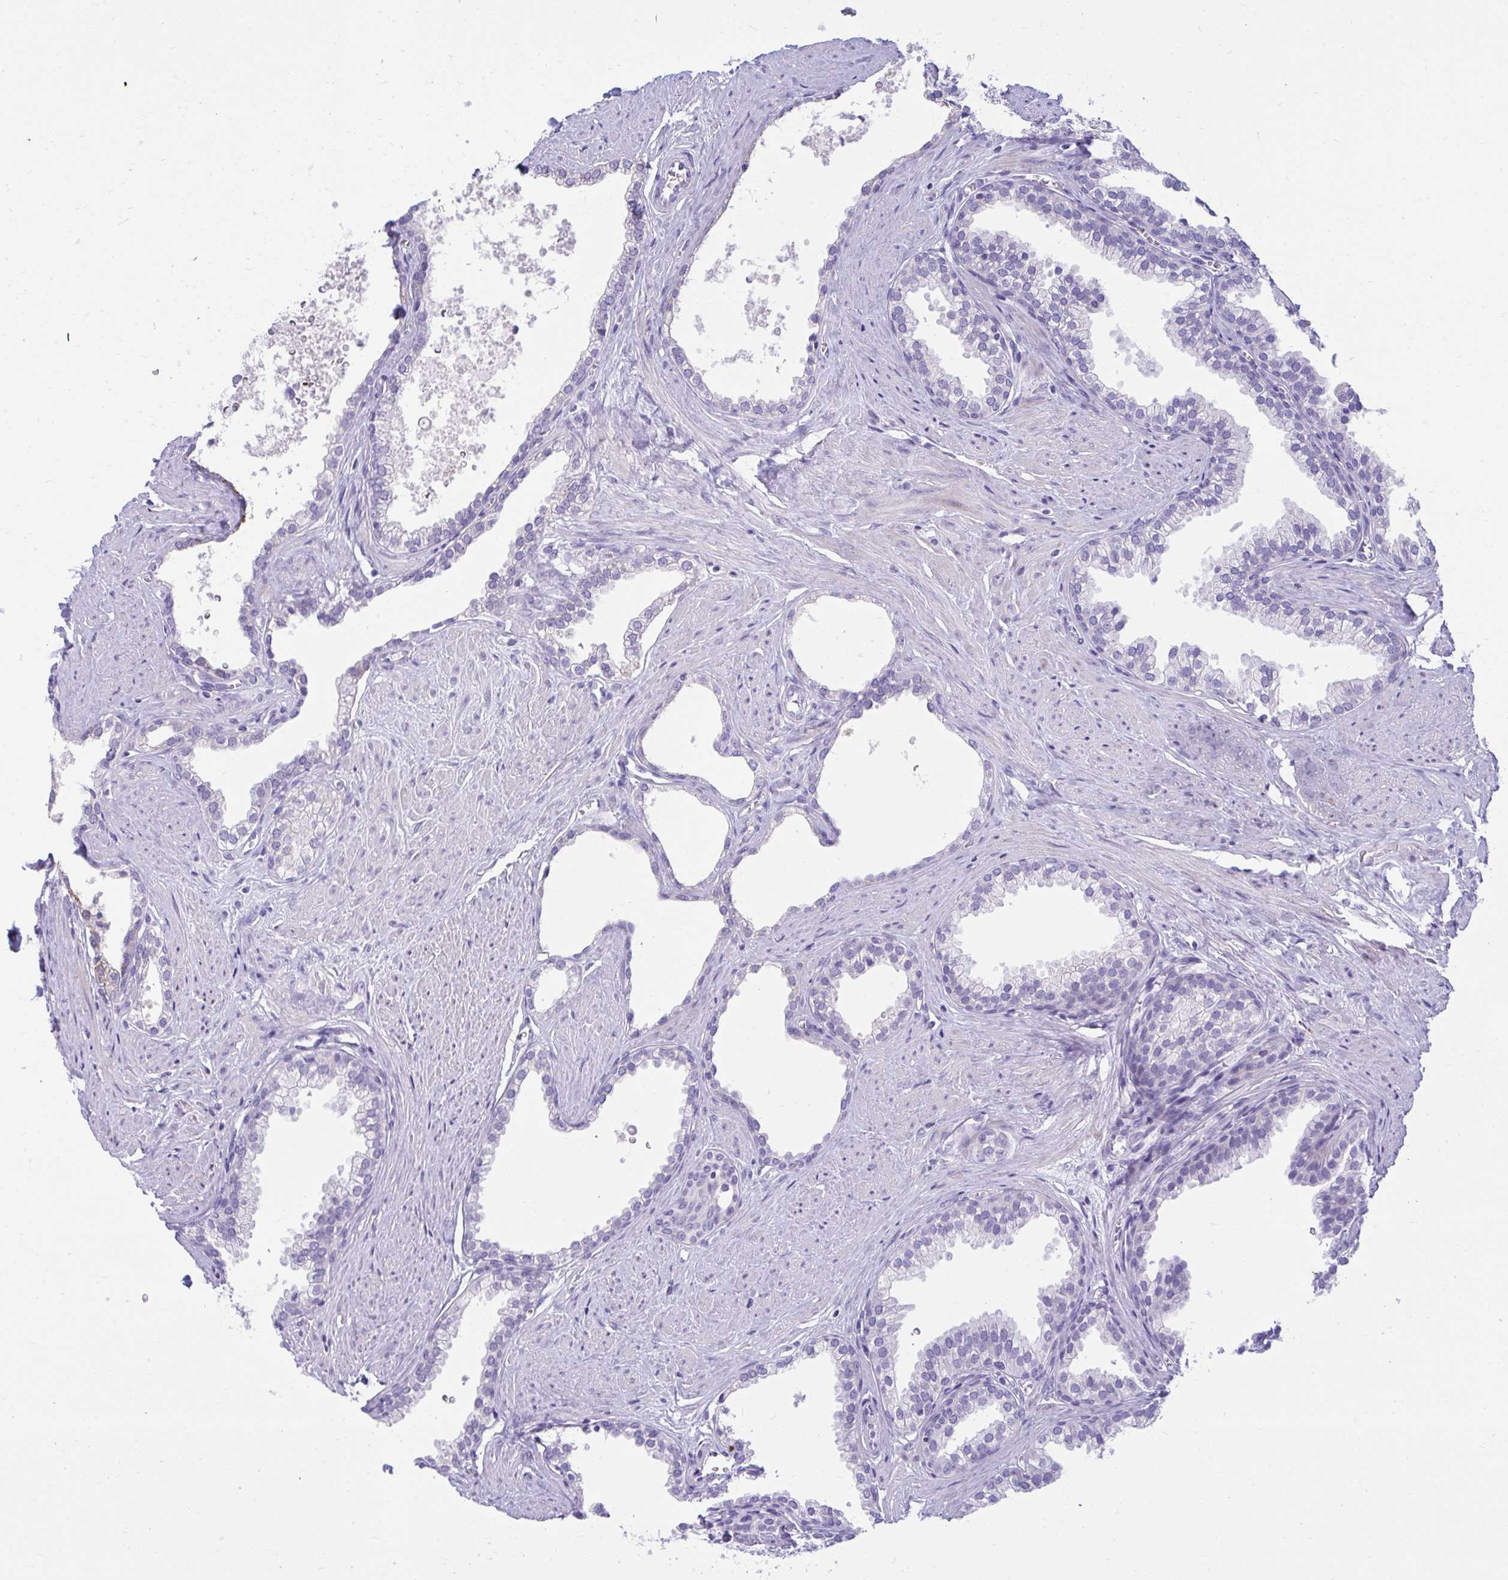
{"staining": {"intensity": "negative", "quantity": "none", "location": "none"}, "tissue": "prostate", "cell_type": "Glandular cells", "image_type": "normal", "snomed": [{"axis": "morphology", "description": "Normal tissue, NOS"}, {"axis": "topography", "description": "Prostate"}, {"axis": "topography", "description": "Peripheral nerve tissue"}], "caption": "Immunohistochemistry (IHC) photomicrograph of benign prostate stained for a protein (brown), which demonstrates no expression in glandular cells. (Stains: DAB immunohistochemistry (IHC) with hematoxylin counter stain, Microscopy: brightfield microscopy at high magnification).", "gene": "AIG1", "patient": {"sex": "male", "age": 55}}